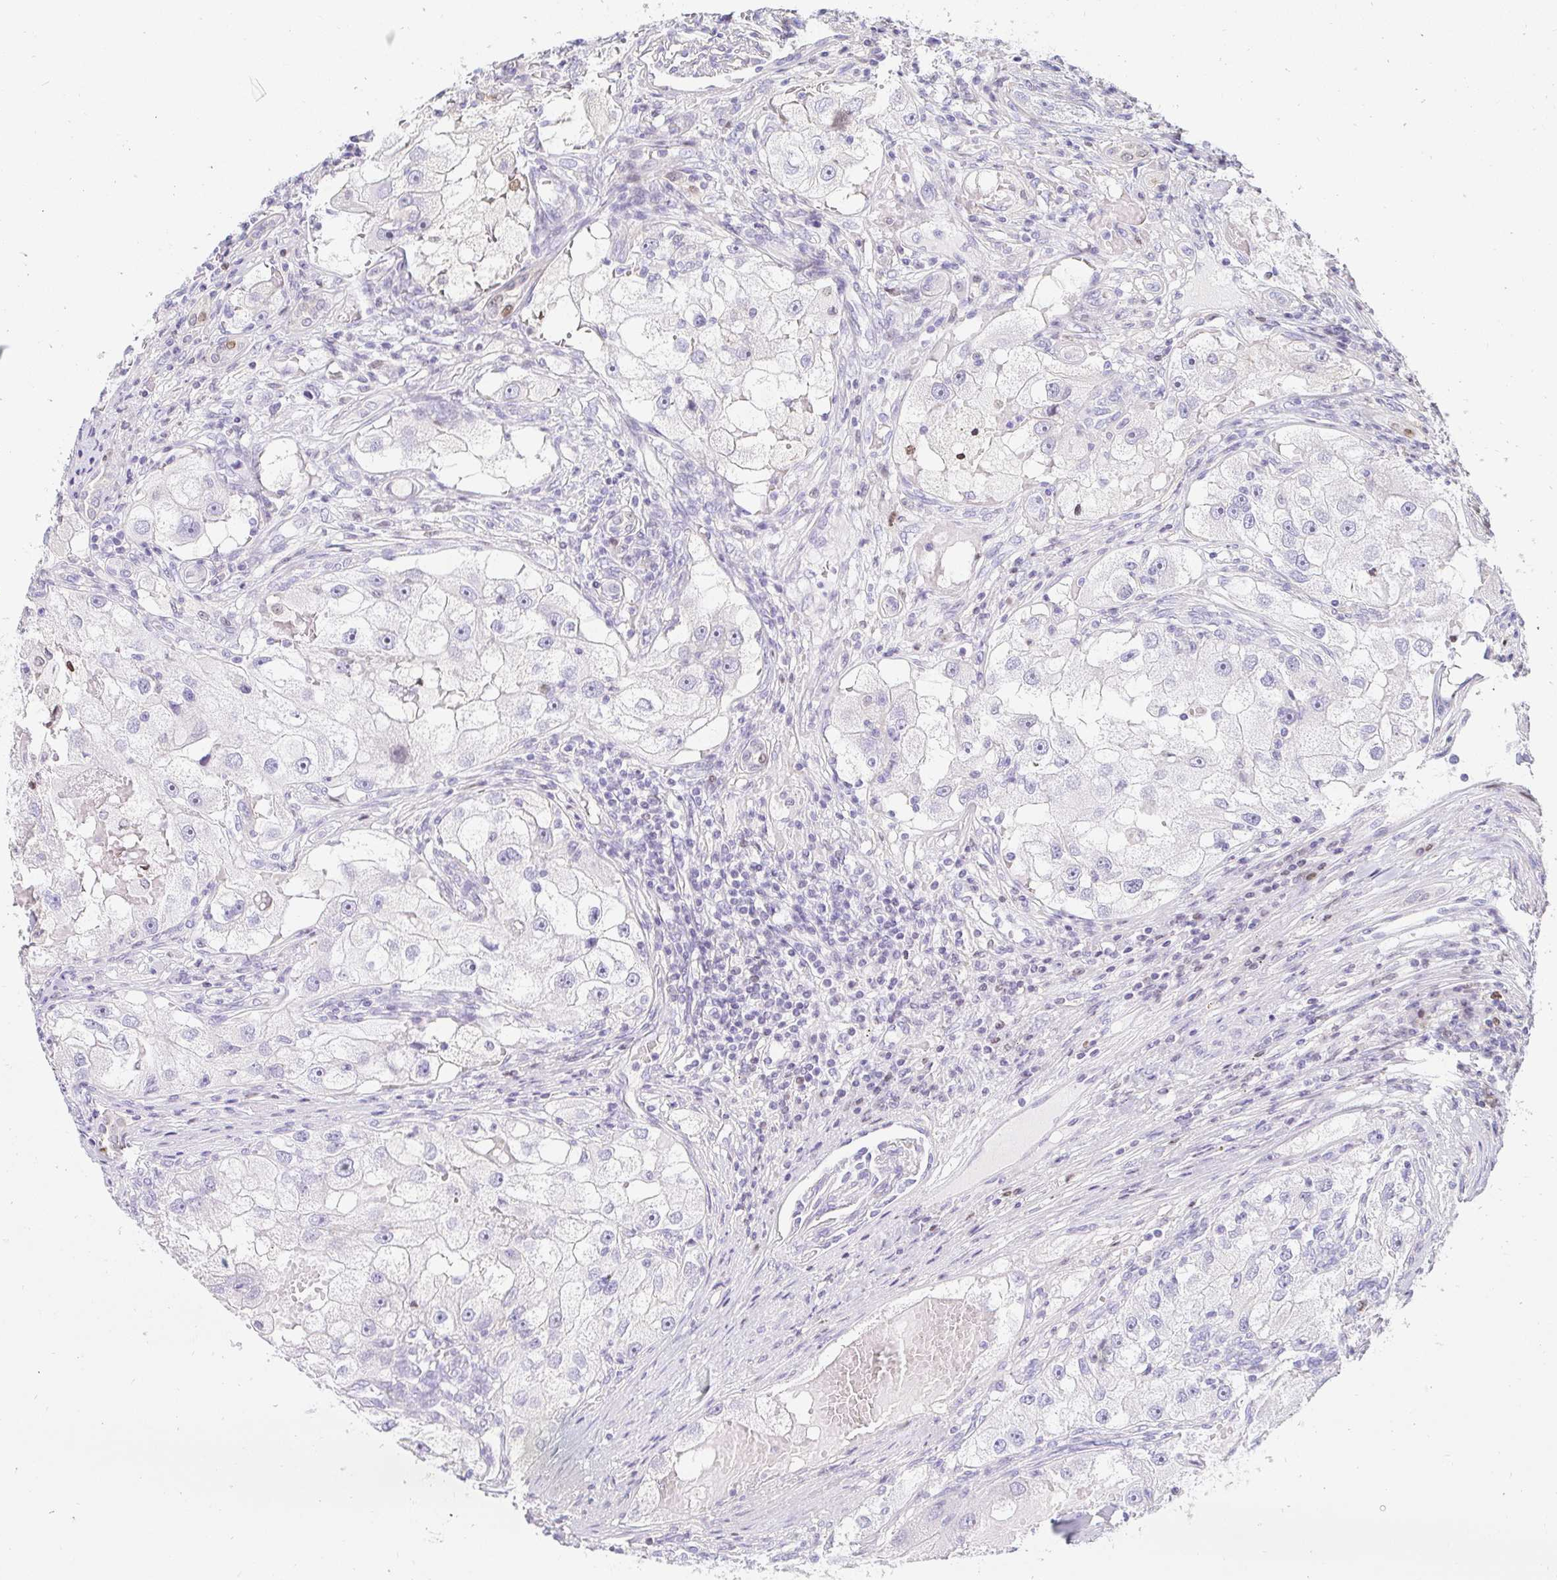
{"staining": {"intensity": "negative", "quantity": "none", "location": "none"}, "tissue": "renal cancer", "cell_type": "Tumor cells", "image_type": "cancer", "snomed": [{"axis": "morphology", "description": "Adenocarcinoma, NOS"}, {"axis": "topography", "description": "Kidney"}], "caption": "The histopathology image shows no significant expression in tumor cells of renal cancer (adenocarcinoma).", "gene": "CAPSL", "patient": {"sex": "male", "age": 63}}